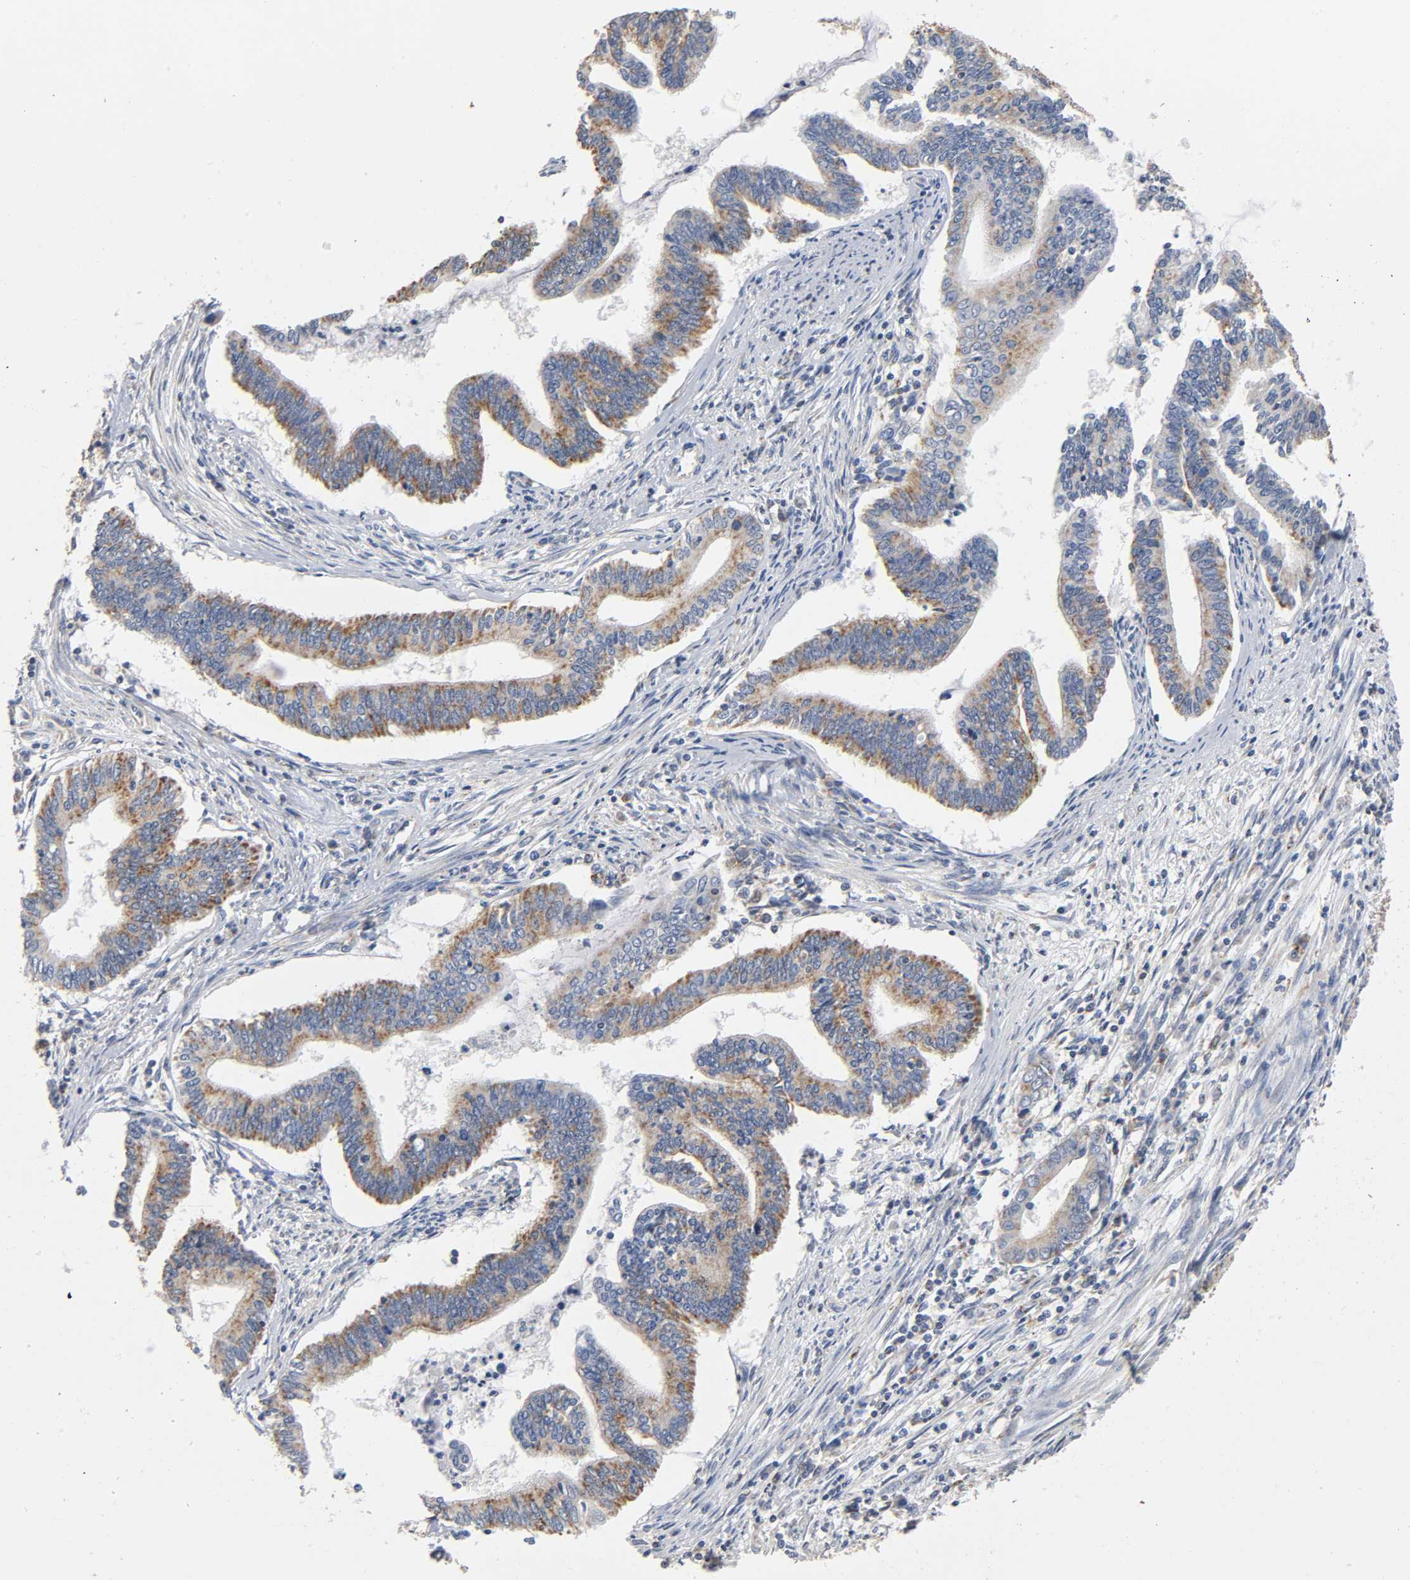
{"staining": {"intensity": "strong", "quantity": ">75%", "location": "cytoplasmic/membranous"}, "tissue": "cervical cancer", "cell_type": "Tumor cells", "image_type": "cancer", "snomed": [{"axis": "morphology", "description": "Adenocarcinoma, NOS"}, {"axis": "topography", "description": "Cervix"}], "caption": "Immunohistochemistry (IHC) image of cervical cancer stained for a protein (brown), which displays high levels of strong cytoplasmic/membranous expression in about >75% of tumor cells.", "gene": "BAK1", "patient": {"sex": "female", "age": 36}}